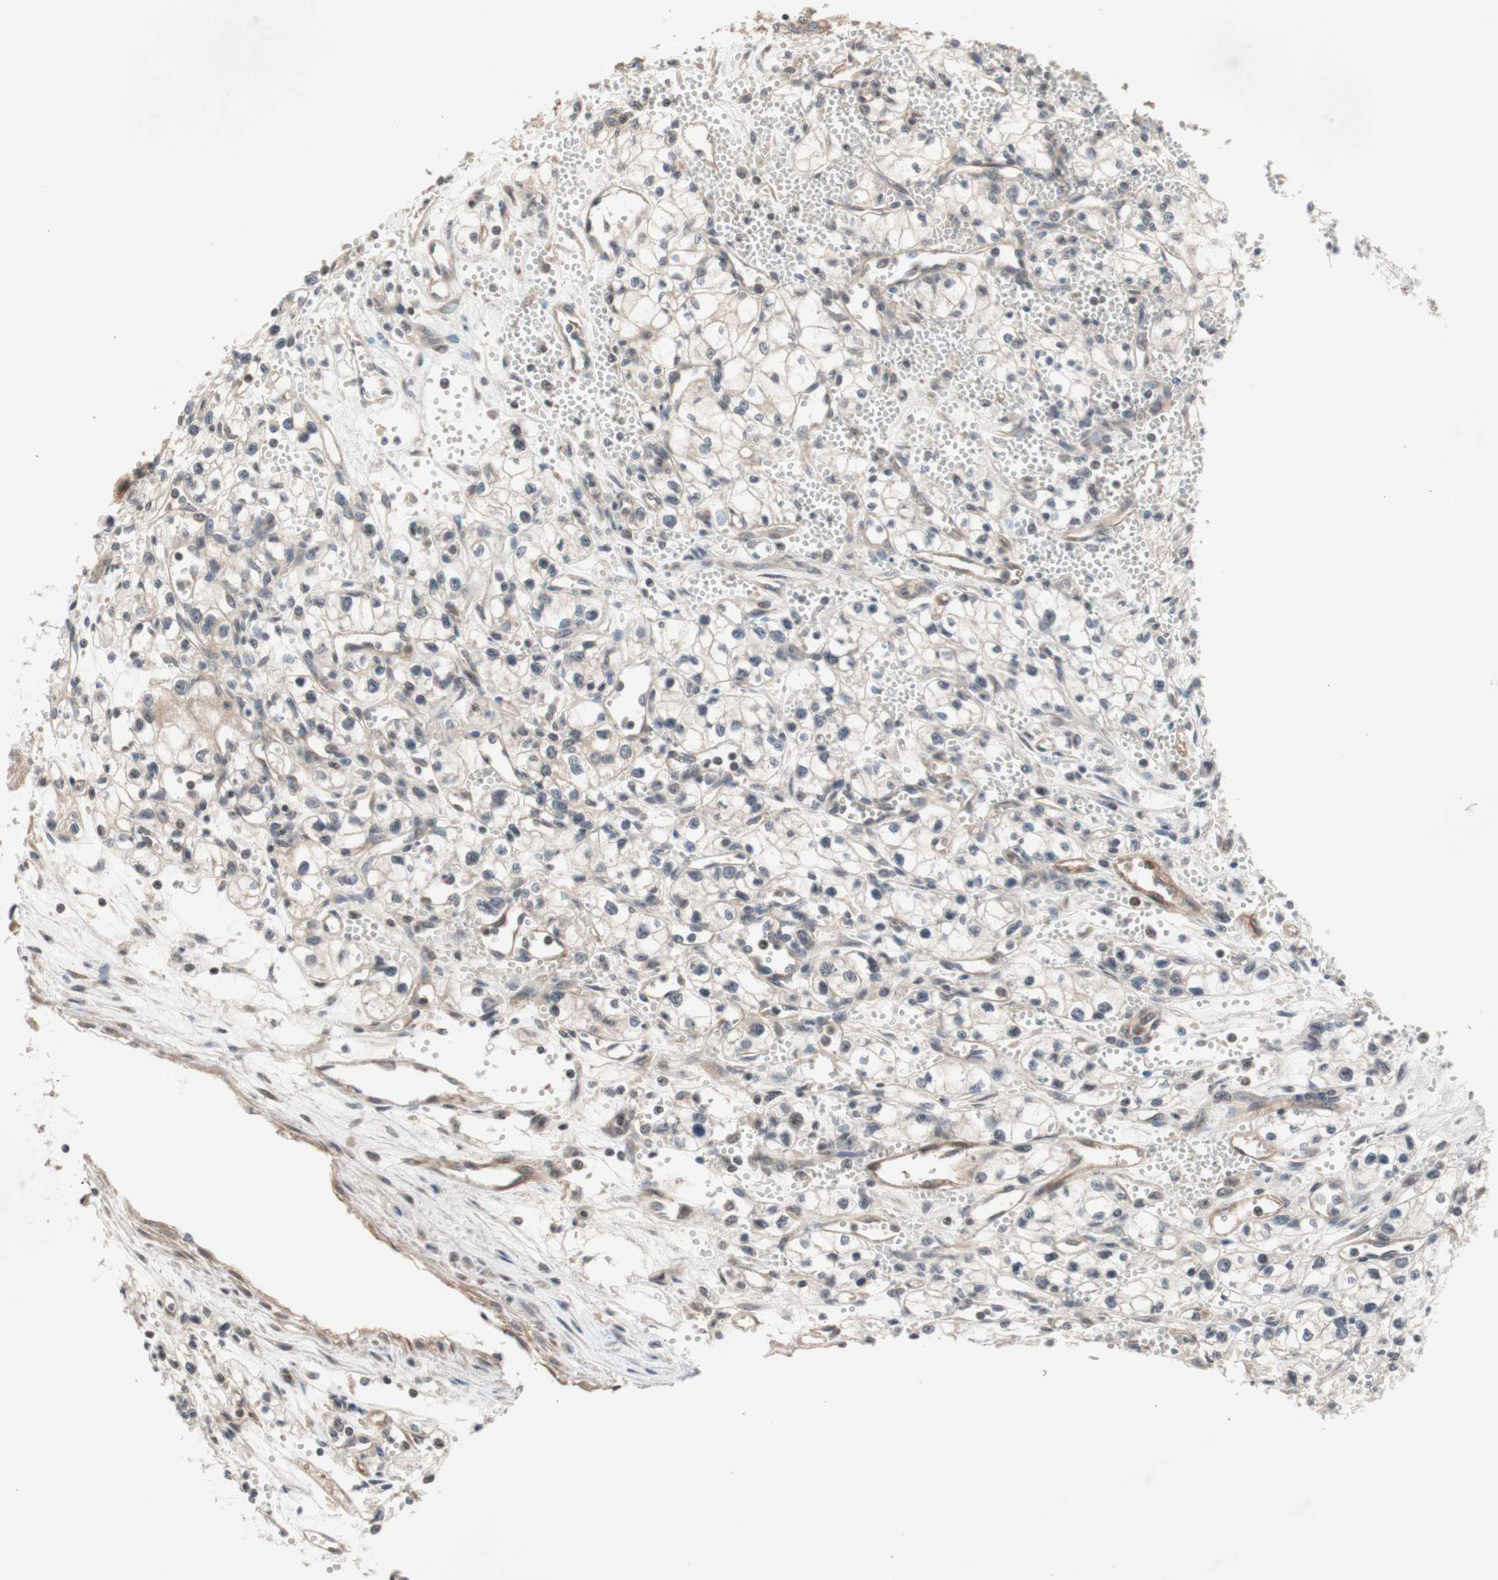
{"staining": {"intensity": "negative", "quantity": "none", "location": "none"}, "tissue": "renal cancer", "cell_type": "Tumor cells", "image_type": "cancer", "snomed": [{"axis": "morphology", "description": "Normal tissue, NOS"}, {"axis": "morphology", "description": "Adenocarcinoma, NOS"}, {"axis": "topography", "description": "Kidney"}], "caption": "Protein analysis of renal cancer shows no significant expression in tumor cells.", "gene": "CD55", "patient": {"sex": "male", "age": 59}}